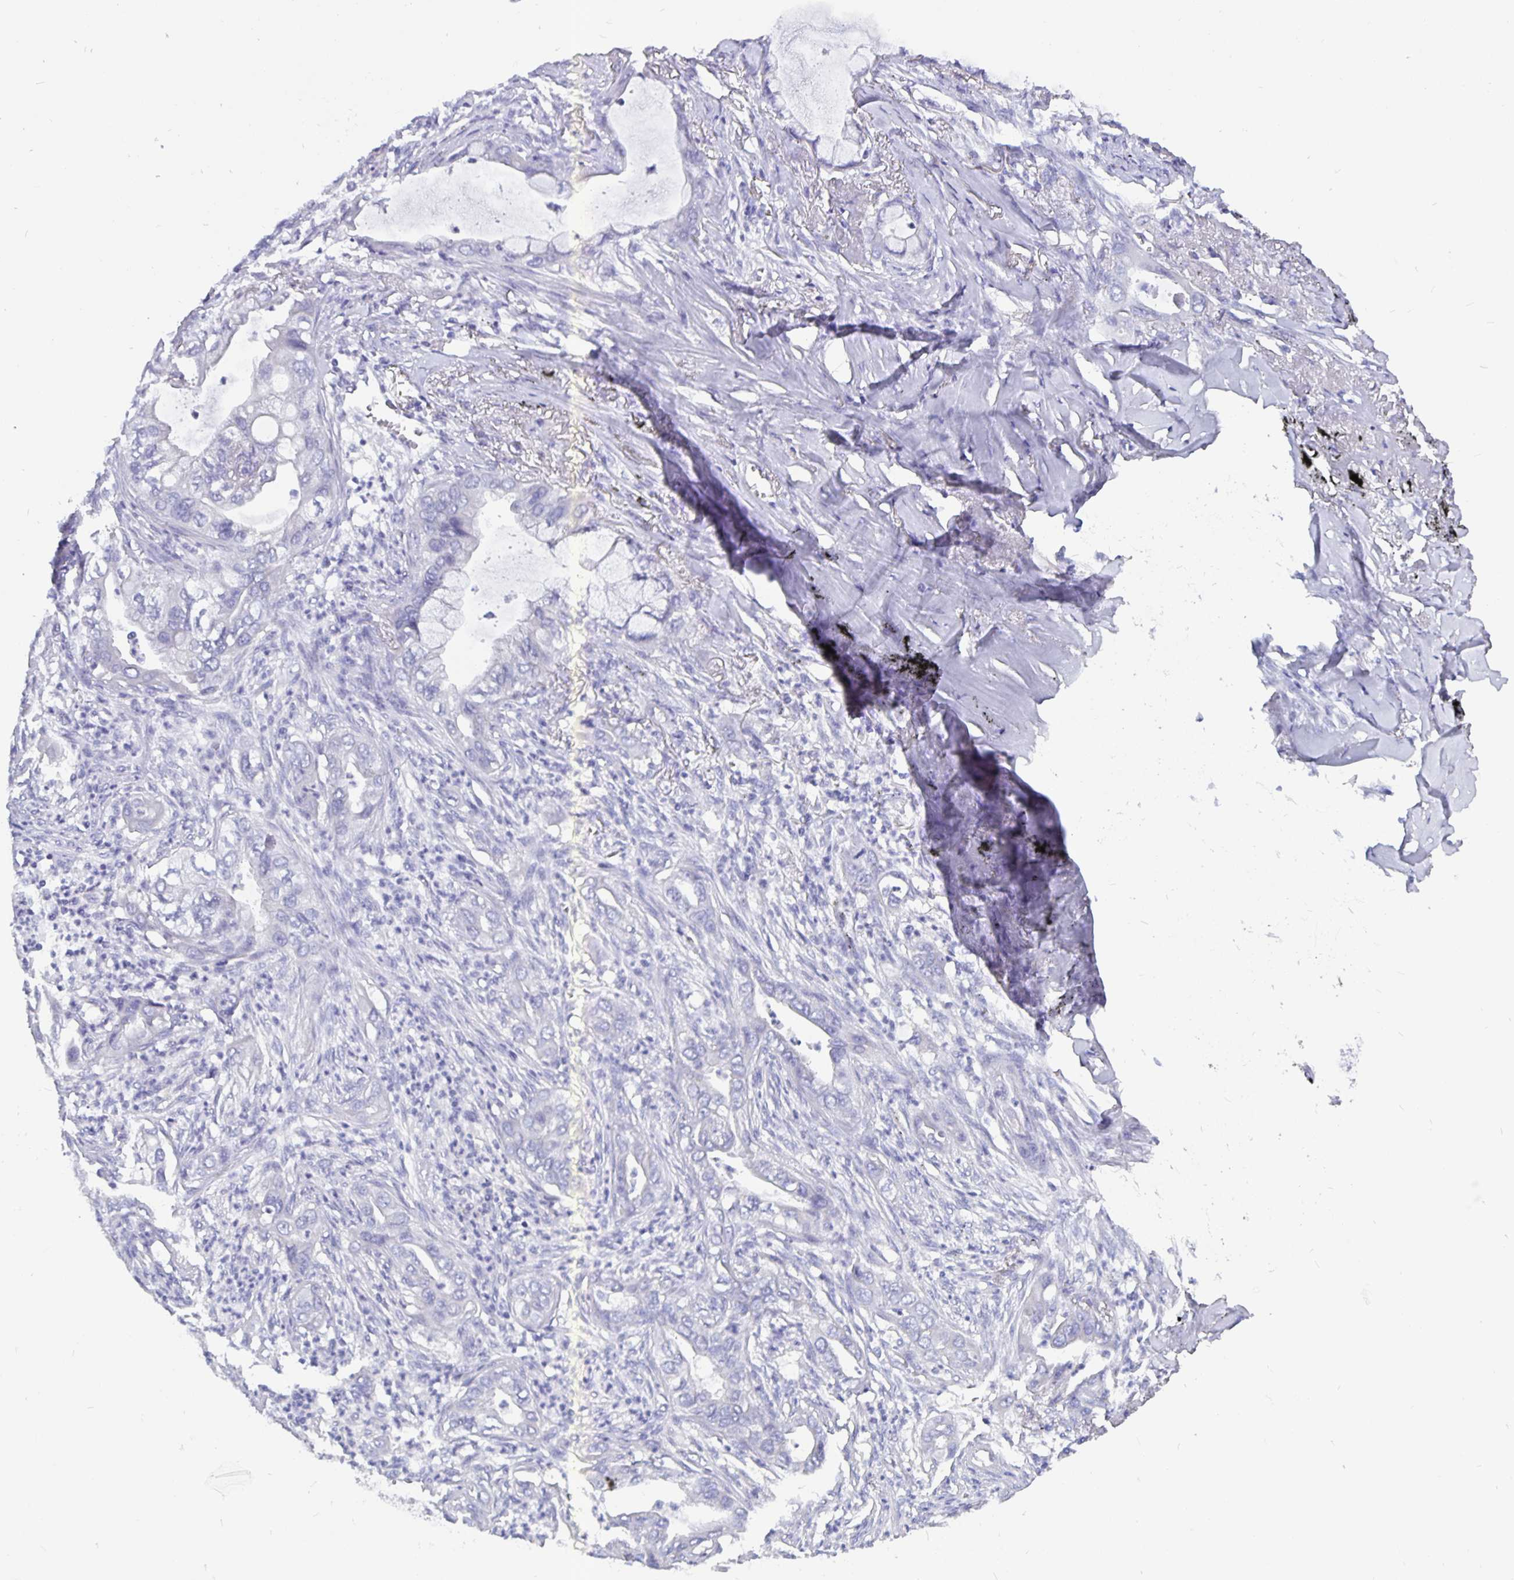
{"staining": {"intensity": "negative", "quantity": "none", "location": "none"}, "tissue": "lung cancer", "cell_type": "Tumor cells", "image_type": "cancer", "snomed": [{"axis": "morphology", "description": "Adenocarcinoma, NOS"}, {"axis": "topography", "description": "Lung"}], "caption": "Tumor cells show no significant positivity in lung cancer (adenocarcinoma). (DAB (3,3'-diaminobenzidine) immunohistochemistry with hematoxylin counter stain).", "gene": "ODF3B", "patient": {"sex": "male", "age": 65}}